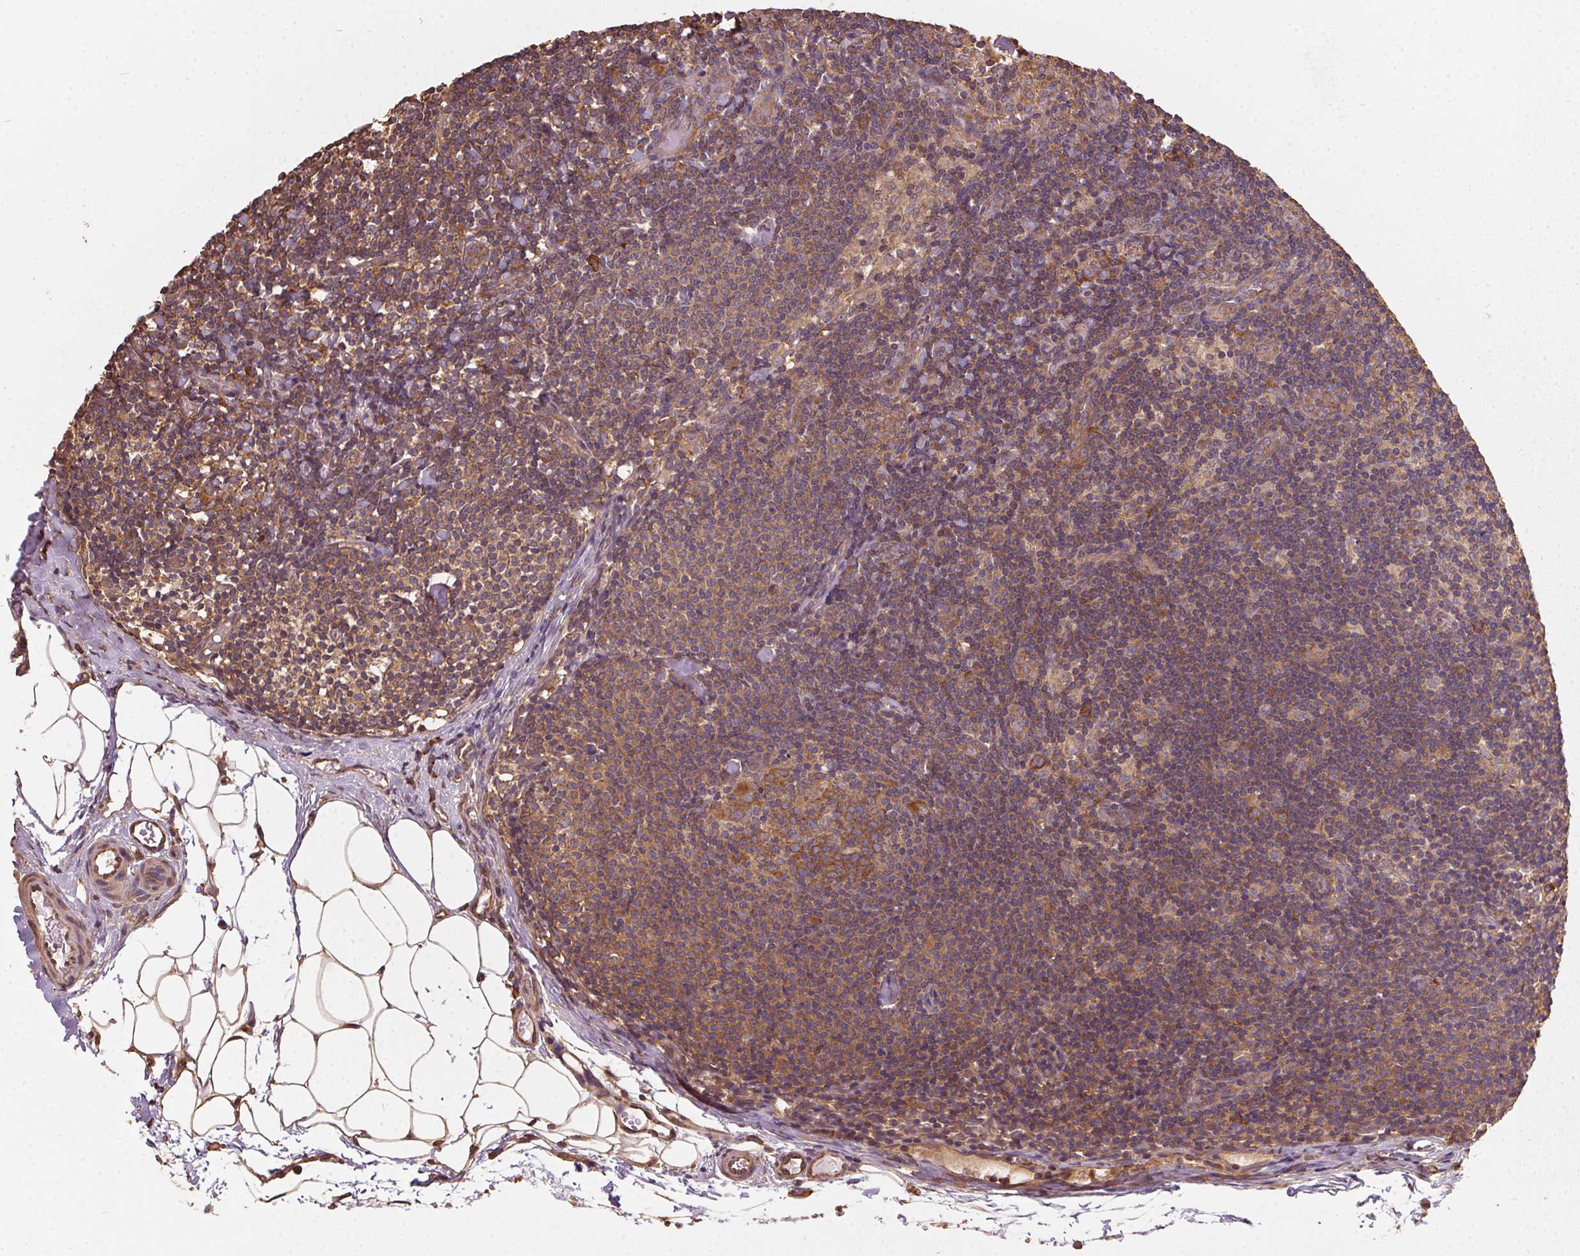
{"staining": {"intensity": "moderate", "quantity": ">75%", "location": "cytoplasmic/membranous"}, "tissue": "lymph node", "cell_type": "Germinal center cells", "image_type": "normal", "snomed": [{"axis": "morphology", "description": "Normal tissue, NOS"}, {"axis": "topography", "description": "Lymph node"}], "caption": "A photomicrograph of human lymph node stained for a protein shows moderate cytoplasmic/membranous brown staining in germinal center cells.", "gene": "EIF2S1", "patient": {"sex": "female", "age": 41}}